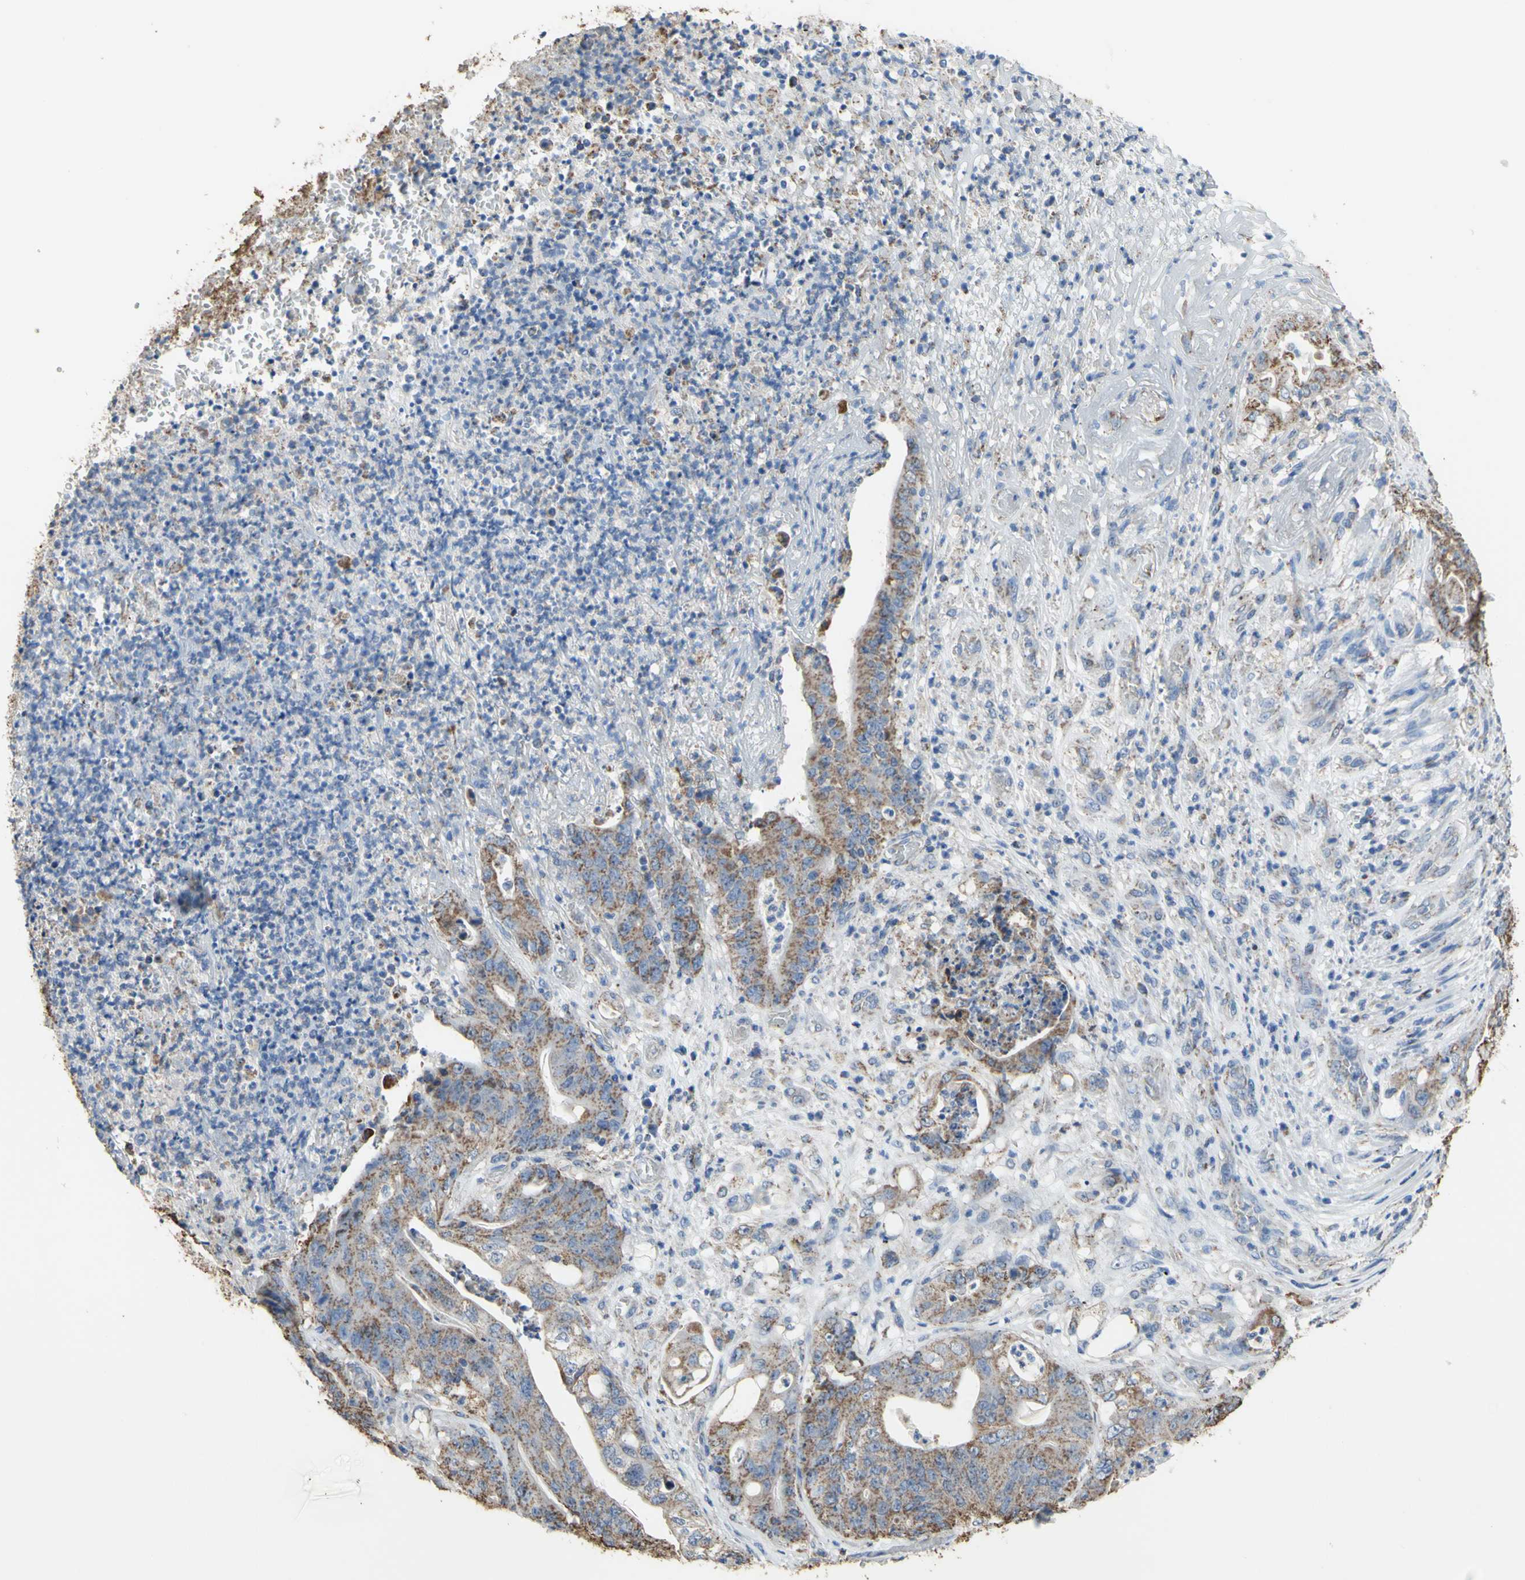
{"staining": {"intensity": "moderate", "quantity": ">75%", "location": "cytoplasmic/membranous"}, "tissue": "stomach cancer", "cell_type": "Tumor cells", "image_type": "cancer", "snomed": [{"axis": "morphology", "description": "Adenocarcinoma, NOS"}, {"axis": "topography", "description": "Stomach"}], "caption": "Immunohistochemical staining of human stomach adenocarcinoma exhibits medium levels of moderate cytoplasmic/membranous staining in about >75% of tumor cells. (DAB IHC, brown staining for protein, blue staining for nuclei).", "gene": "CMKLR2", "patient": {"sex": "female", "age": 73}}